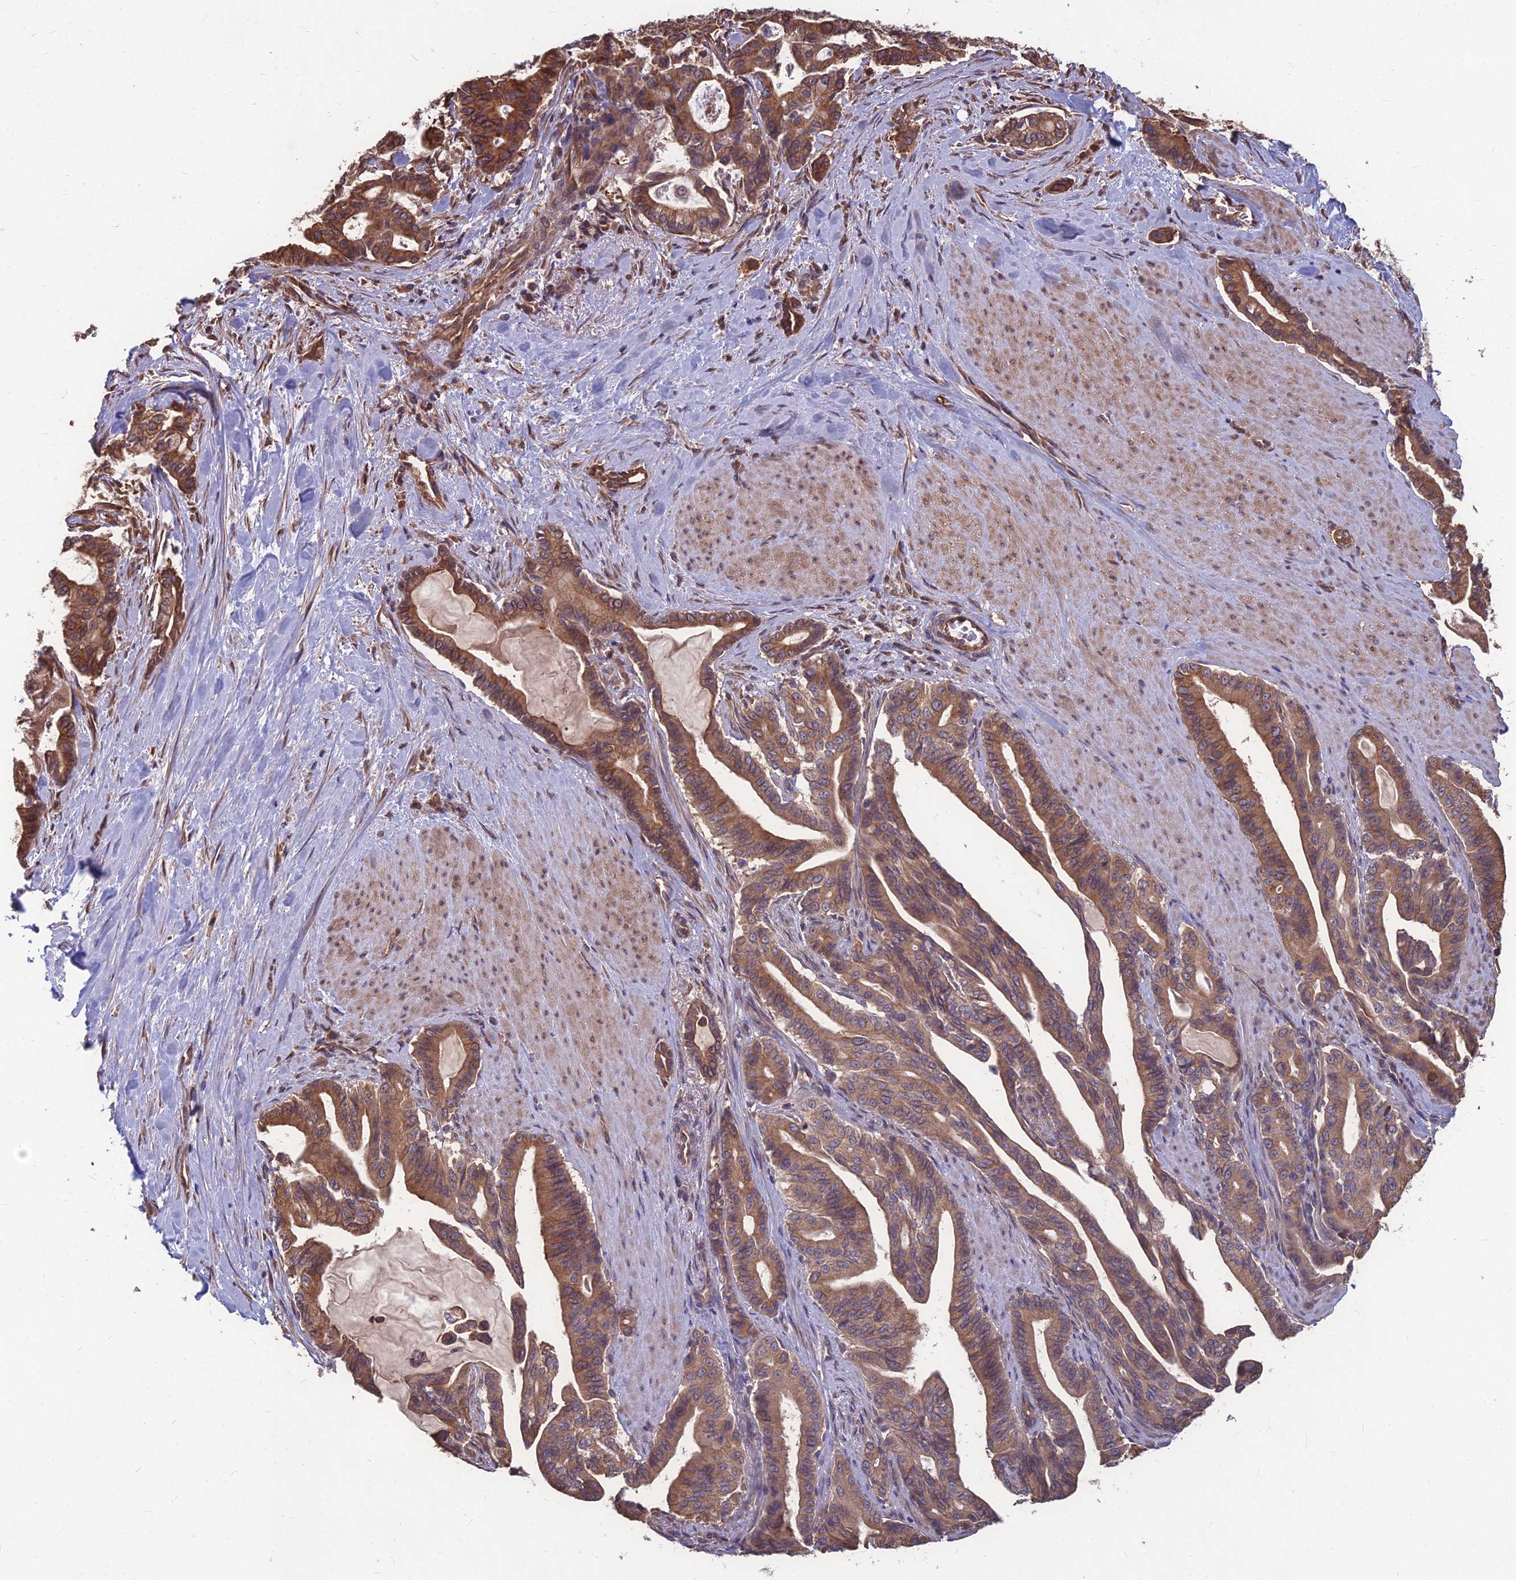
{"staining": {"intensity": "strong", "quantity": ">75%", "location": "cytoplasmic/membranous"}, "tissue": "pancreatic cancer", "cell_type": "Tumor cells", "image_type": "cancer", "snomed": [{"axis": "morphology", "description": "Adenocarcinoma, NOS"}, {"axis": "topography", "description": "Pancreas"}], "caption": "Human pancreatic cancer stained for a protein (brown) shows strong cytoplasmic/membranous positive staining in about >75% of tumor cells.", "gene": "LSM6", "patient": {"sex": "male", "age": 63}}